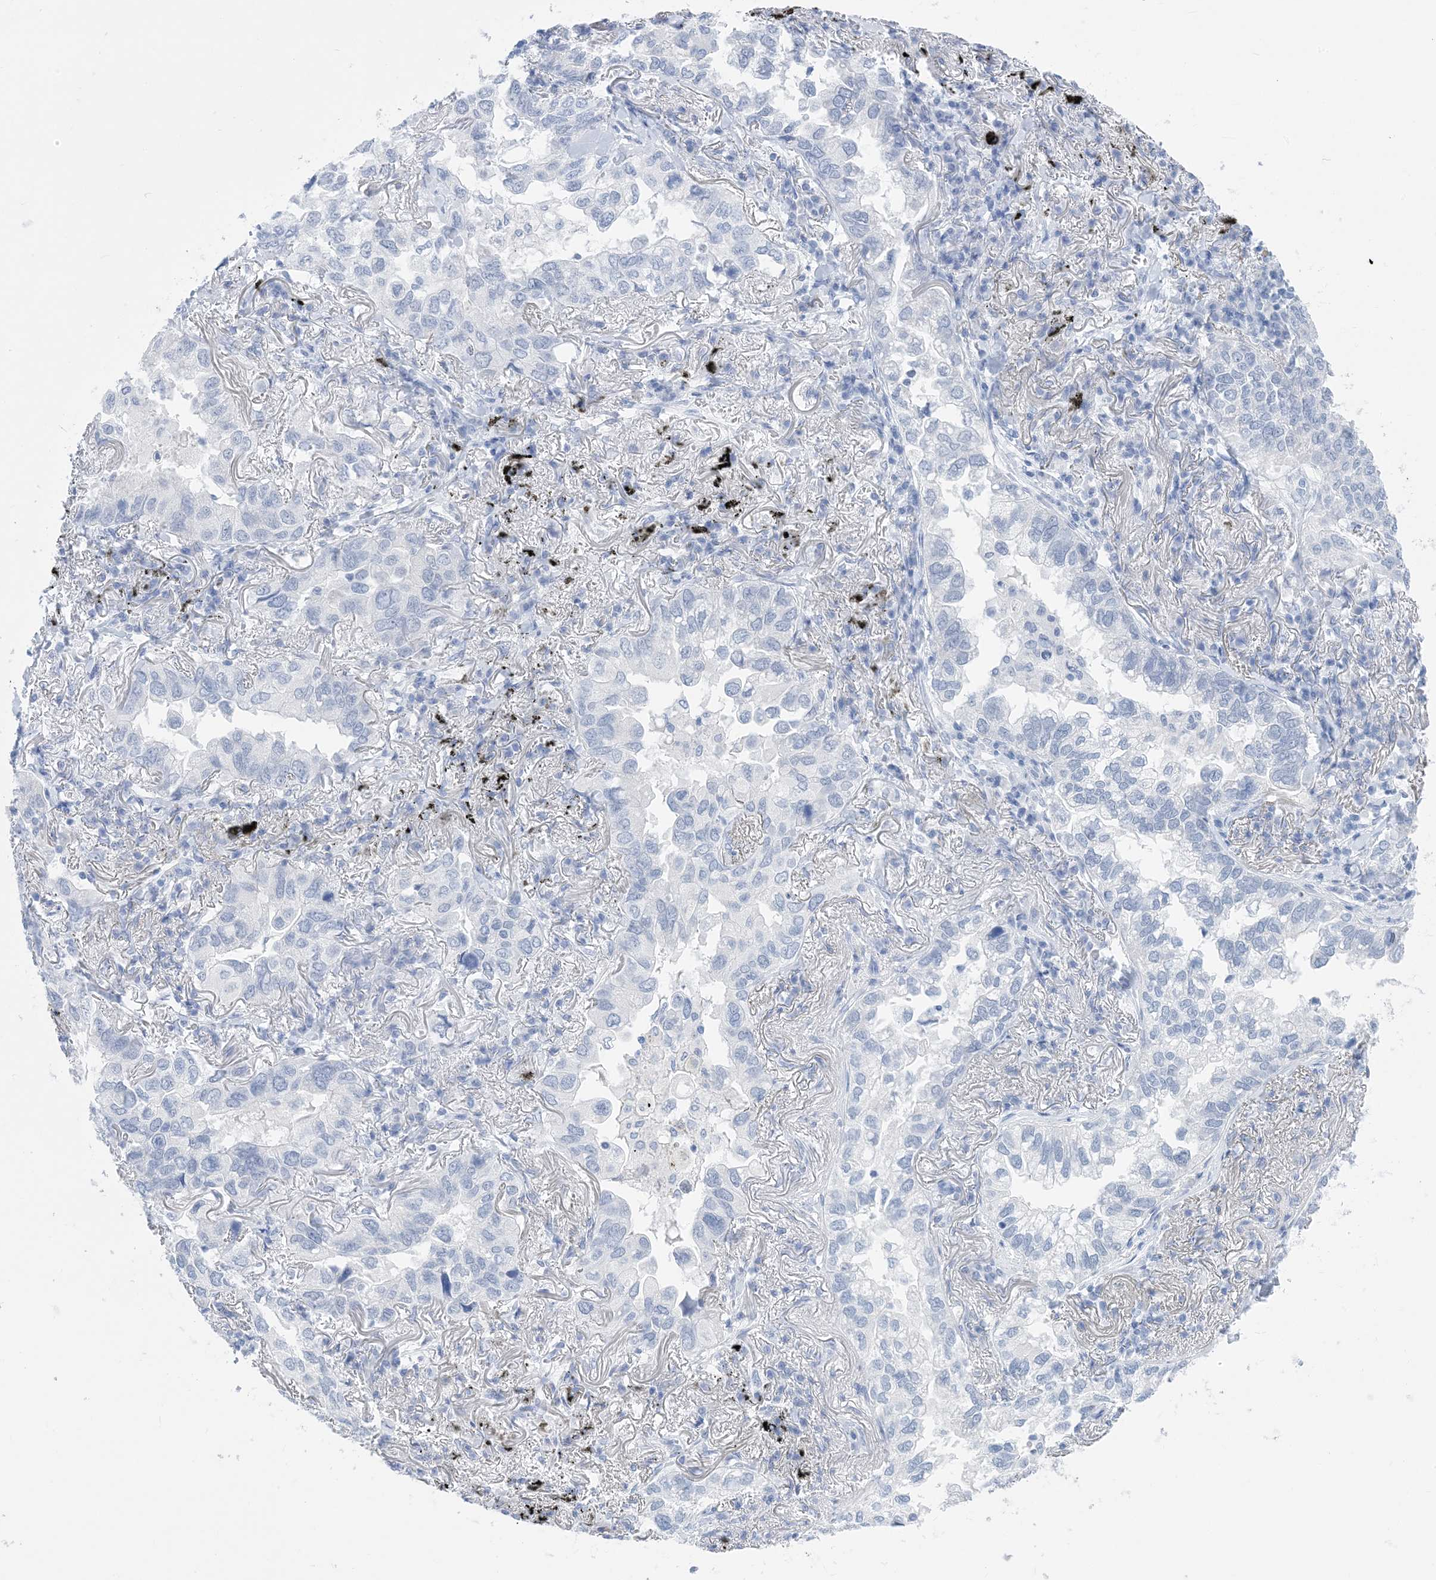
{"staining": {"intensity": "negative", "quantity": "none", "location": "none"}, "tissue": "lung cancer", "cell_type": "Tumor cells", "image_type": "cancer", "snomed": [{"axis": "morphology", "description": "Adenocarcinoma, NOS"}, {"axis": "topography", "description": "Lung"}], "caption": "An immunohistochemistry image of adenocarcinoma (lung) is shown. There is no staining in tumor cells of adenocarcinoma (lung).", "gene": "SH3YL1", "patient": {"sex": "male", "age": 65}}